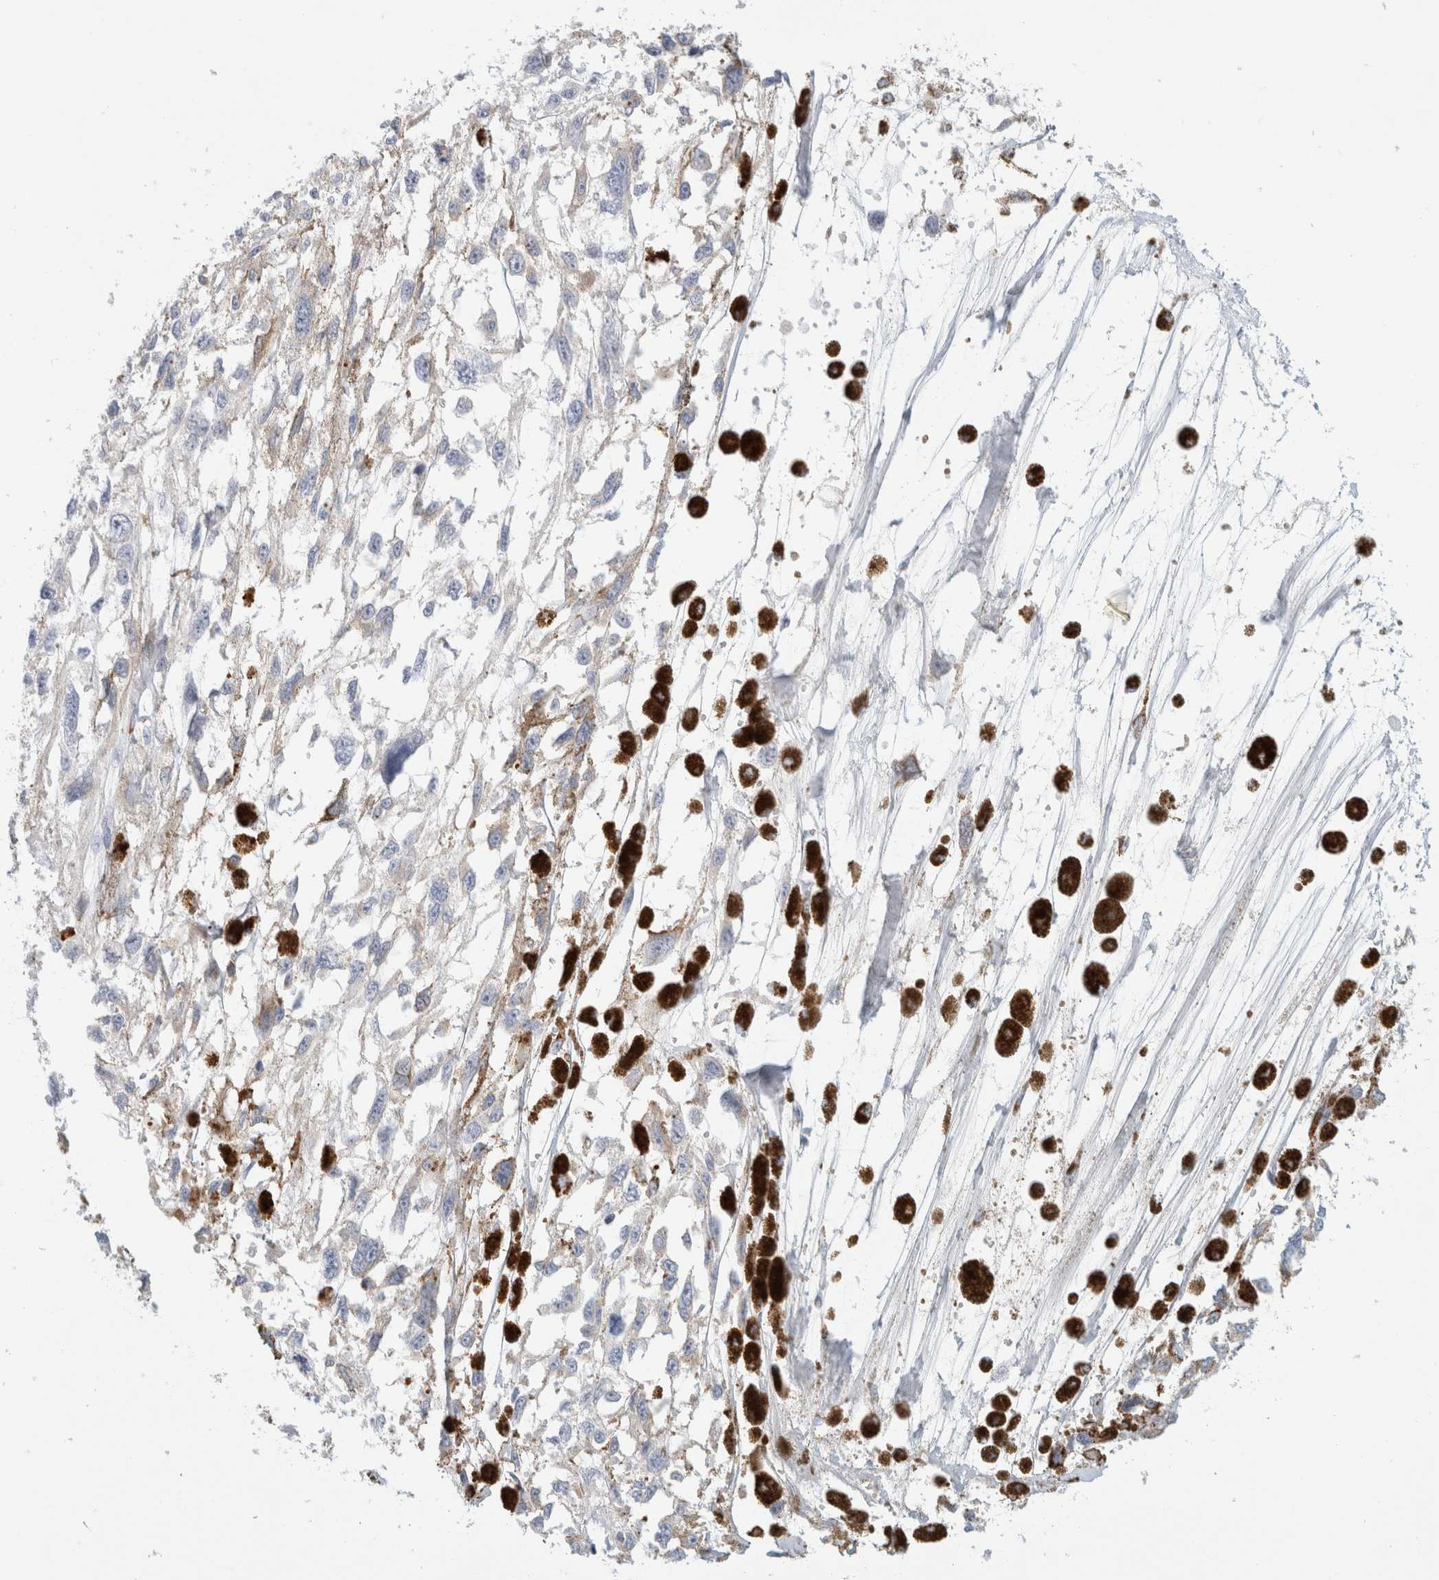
{"staining": {"intensity": "negative", "quantity": "none", "location": "none"}, "tissue": "melanoma", "cell_type": "Tumor cells", "image_type": "cancer", "snomed": [{"axis": "morphology", "description": "Malignant melanoma, Metastatic site"}, {"axis": "topography", "description": "Lymph node"}], "caption": "Tumor cells are negative for protein expression in human melanoma.", "gene": "HEXD", "patient": {"sex": "male", "age": 59}}